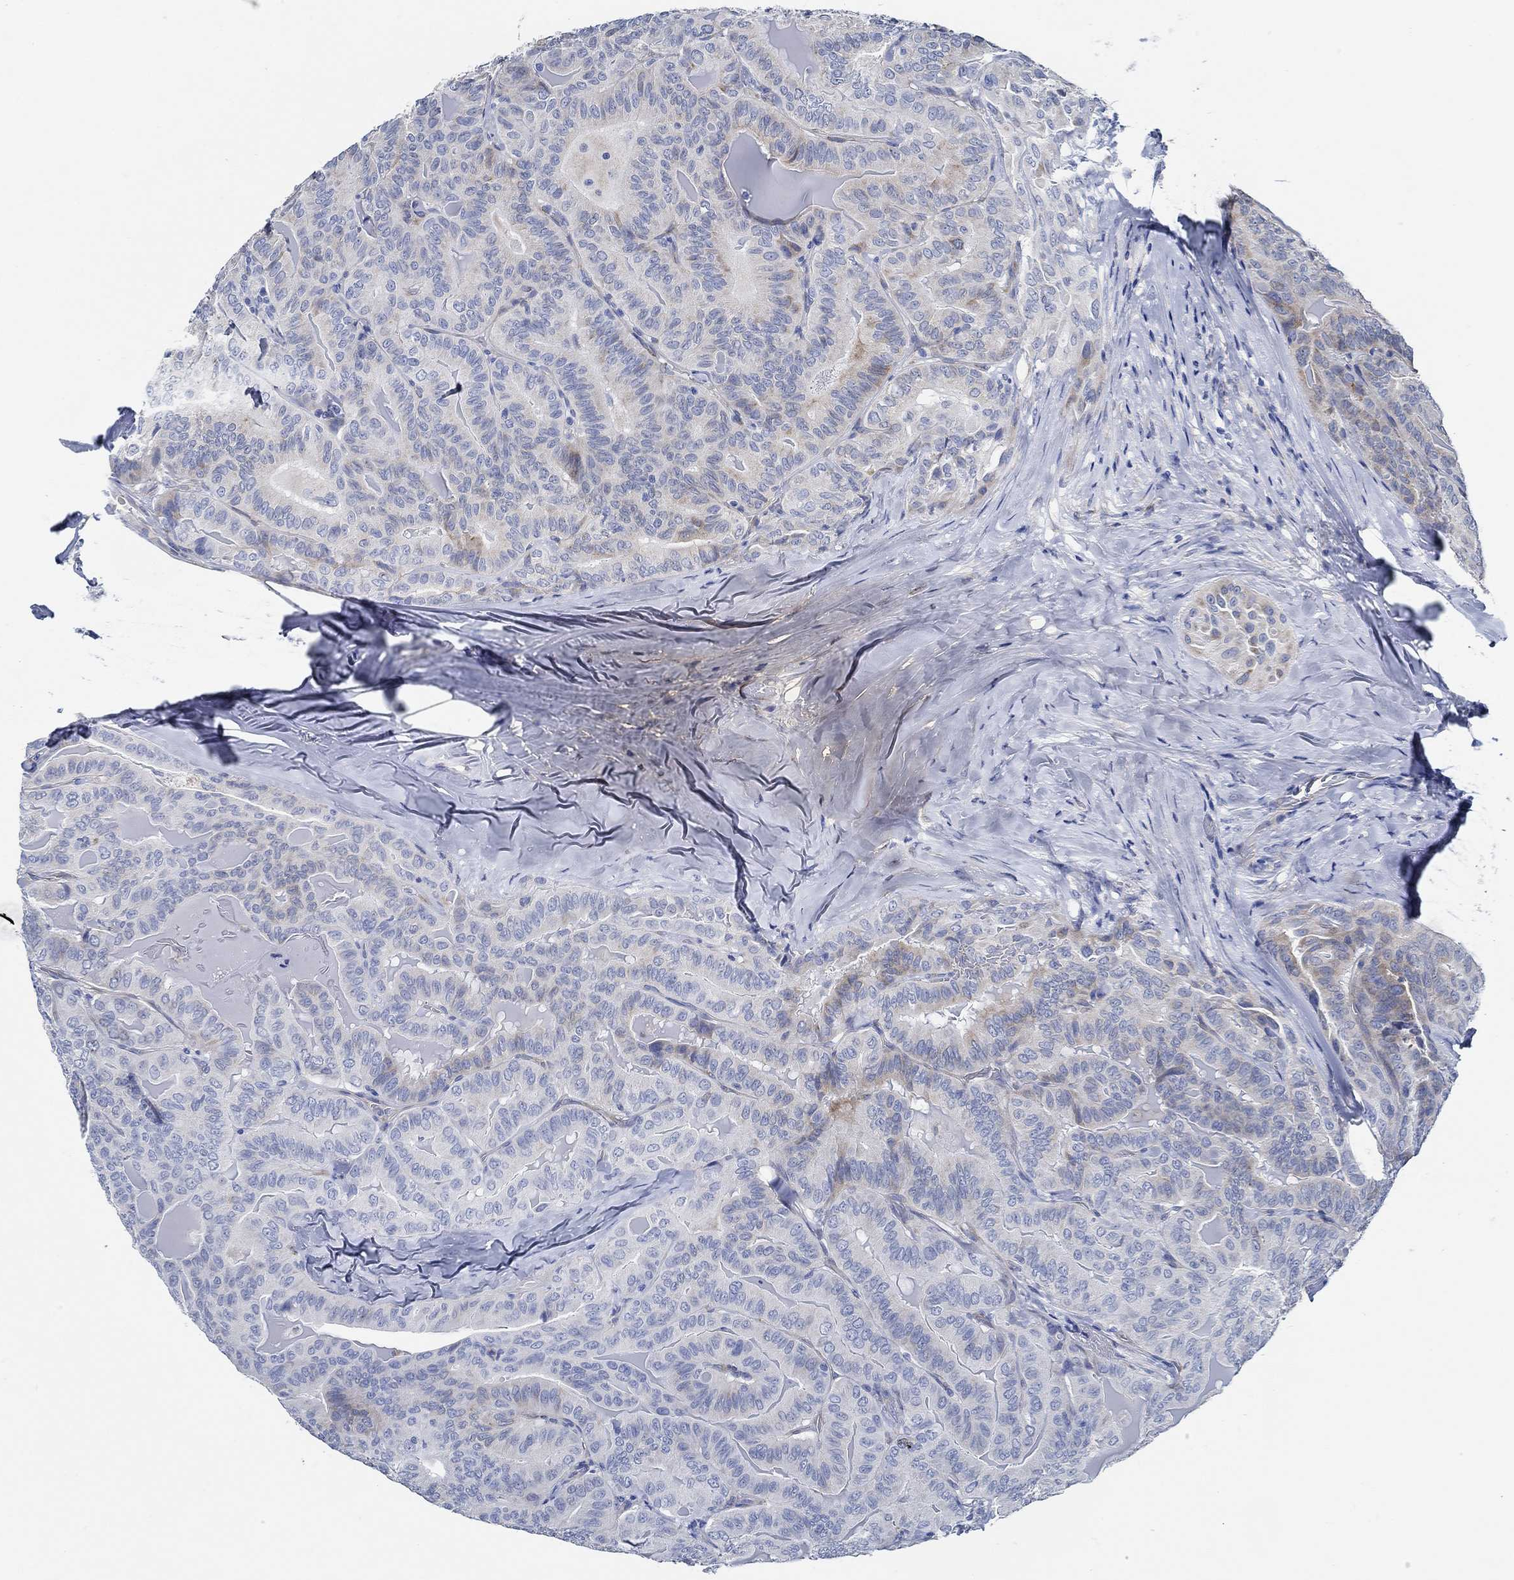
{"staining": {"intensity": "weak", "quantity": "25%-75%", "location": "cytoplasmic/membranous"}, "tissue": "thyroid cancer", "cell_type": "Tumor cells", "image_type": "cancer", "snomed": [{"axis": "morphology", "description": "Papillary adenocarcinoma, NOS"}, {"axis": "topography", "description": "Thyroid gland"}], "caption": "Immunohistochemistry (IHC) micrograph of human thyroid papillary adenocarcinoma stained for a protein (brown), which reveals low levels of weak cytoplasmic/membranous expression in about 25%-75% of tumor cells.", "gene": "HECW2", "patient": {"sex": "female", "age": 68}}